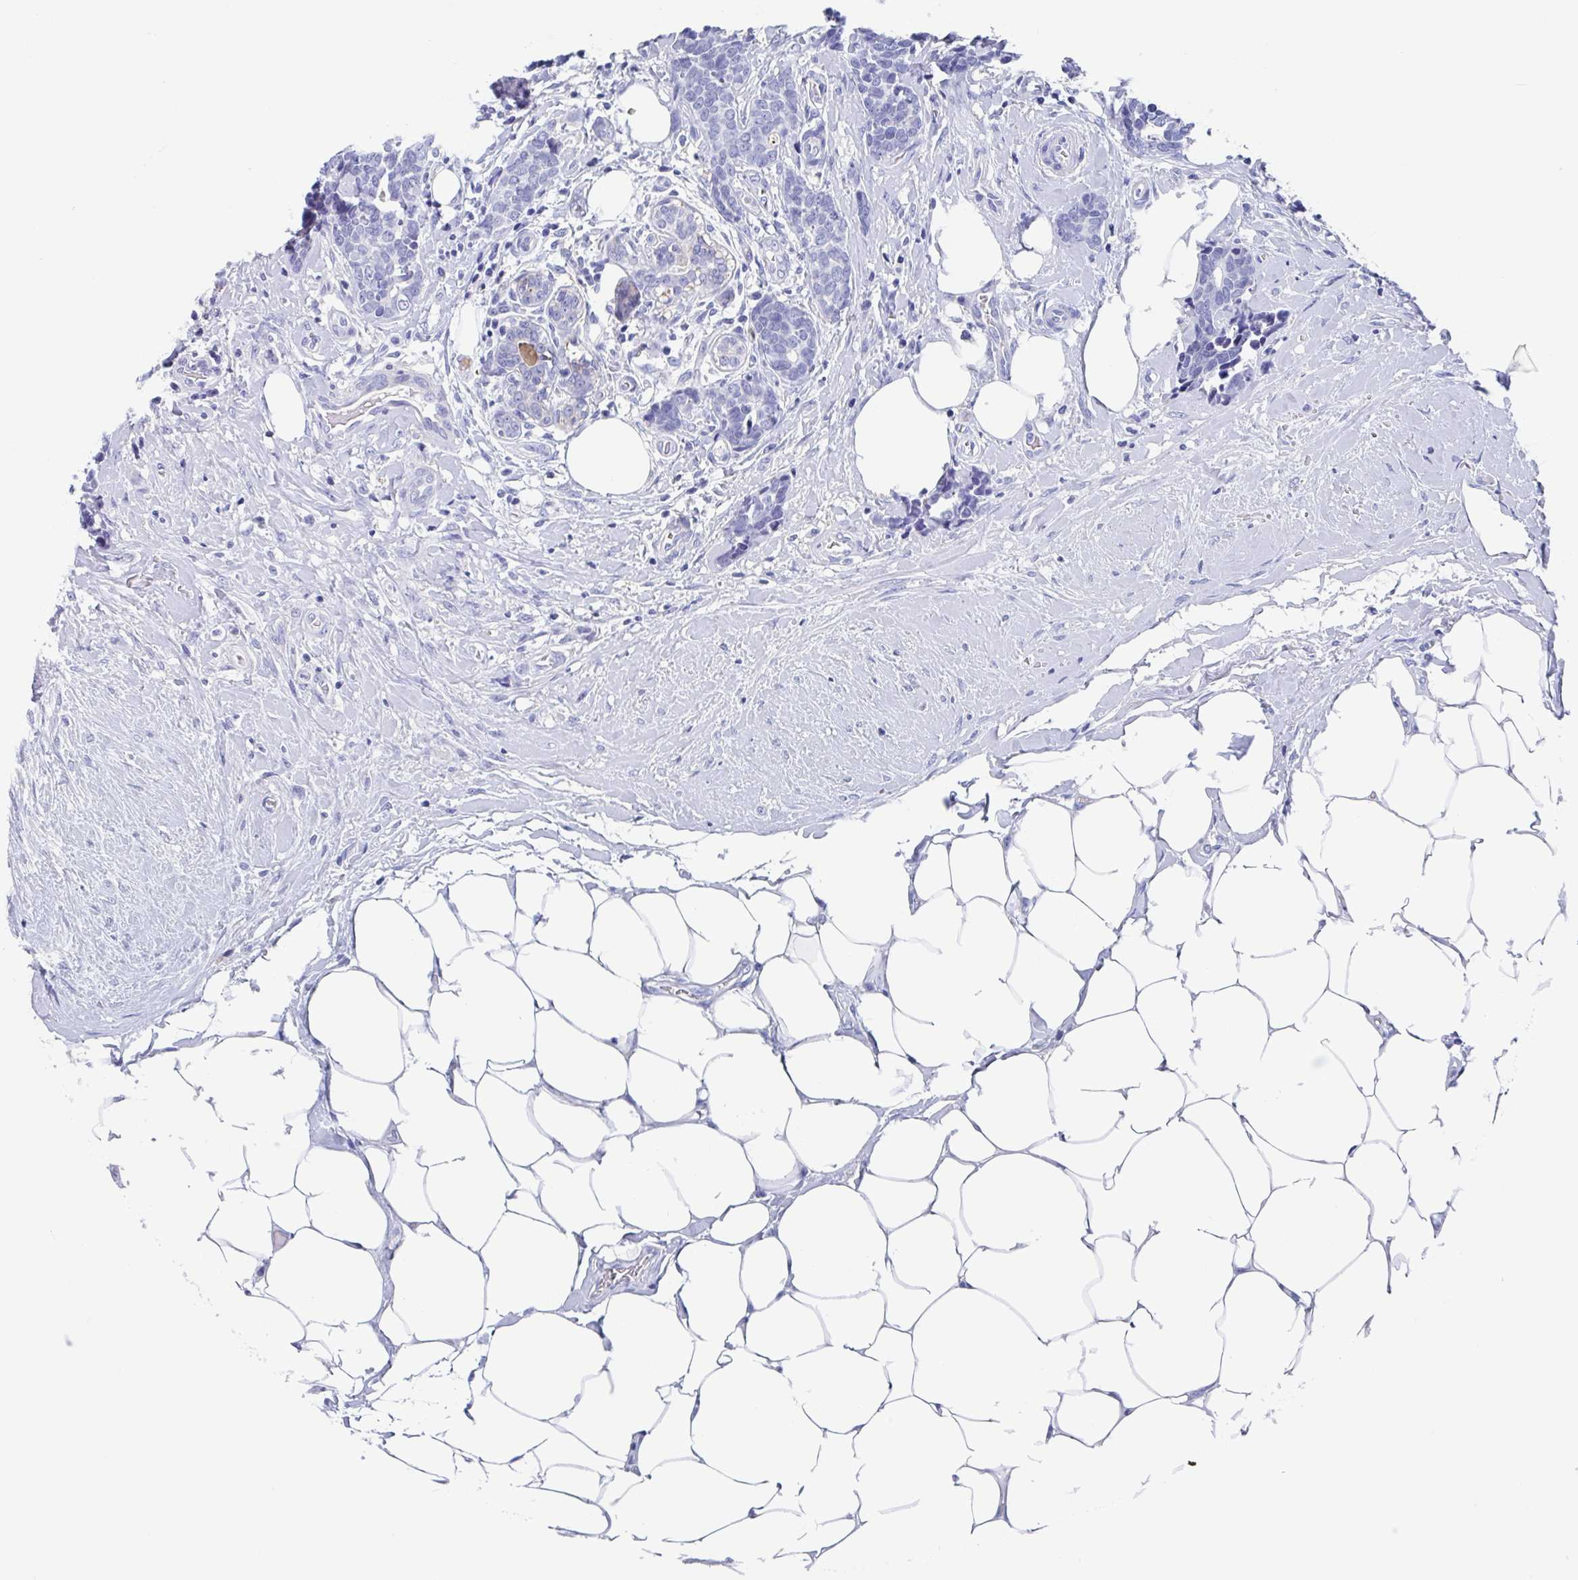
{"staining": {"intensity": "negative", "quantity": "none", "location": "none"}, "tissue": "breast cancer", "cell_type": "Tumor cells", "image_type": "cancer", "snomed": [{"axis": "morphology", "description": "Duct carcinoma"}, {"axis": "topography", "description": "Breast"}], "caption": "IHC photomicrograph of neoplastic tissue: human breast cancer (infiltrating ductal carcinoma) stained with DAB (3,3'-diaminobenzidine) exhibits no significant protein positivity in tumor cells.", "gene": "FCGR3A", "patient": {"sex": "female", "age": 71}}